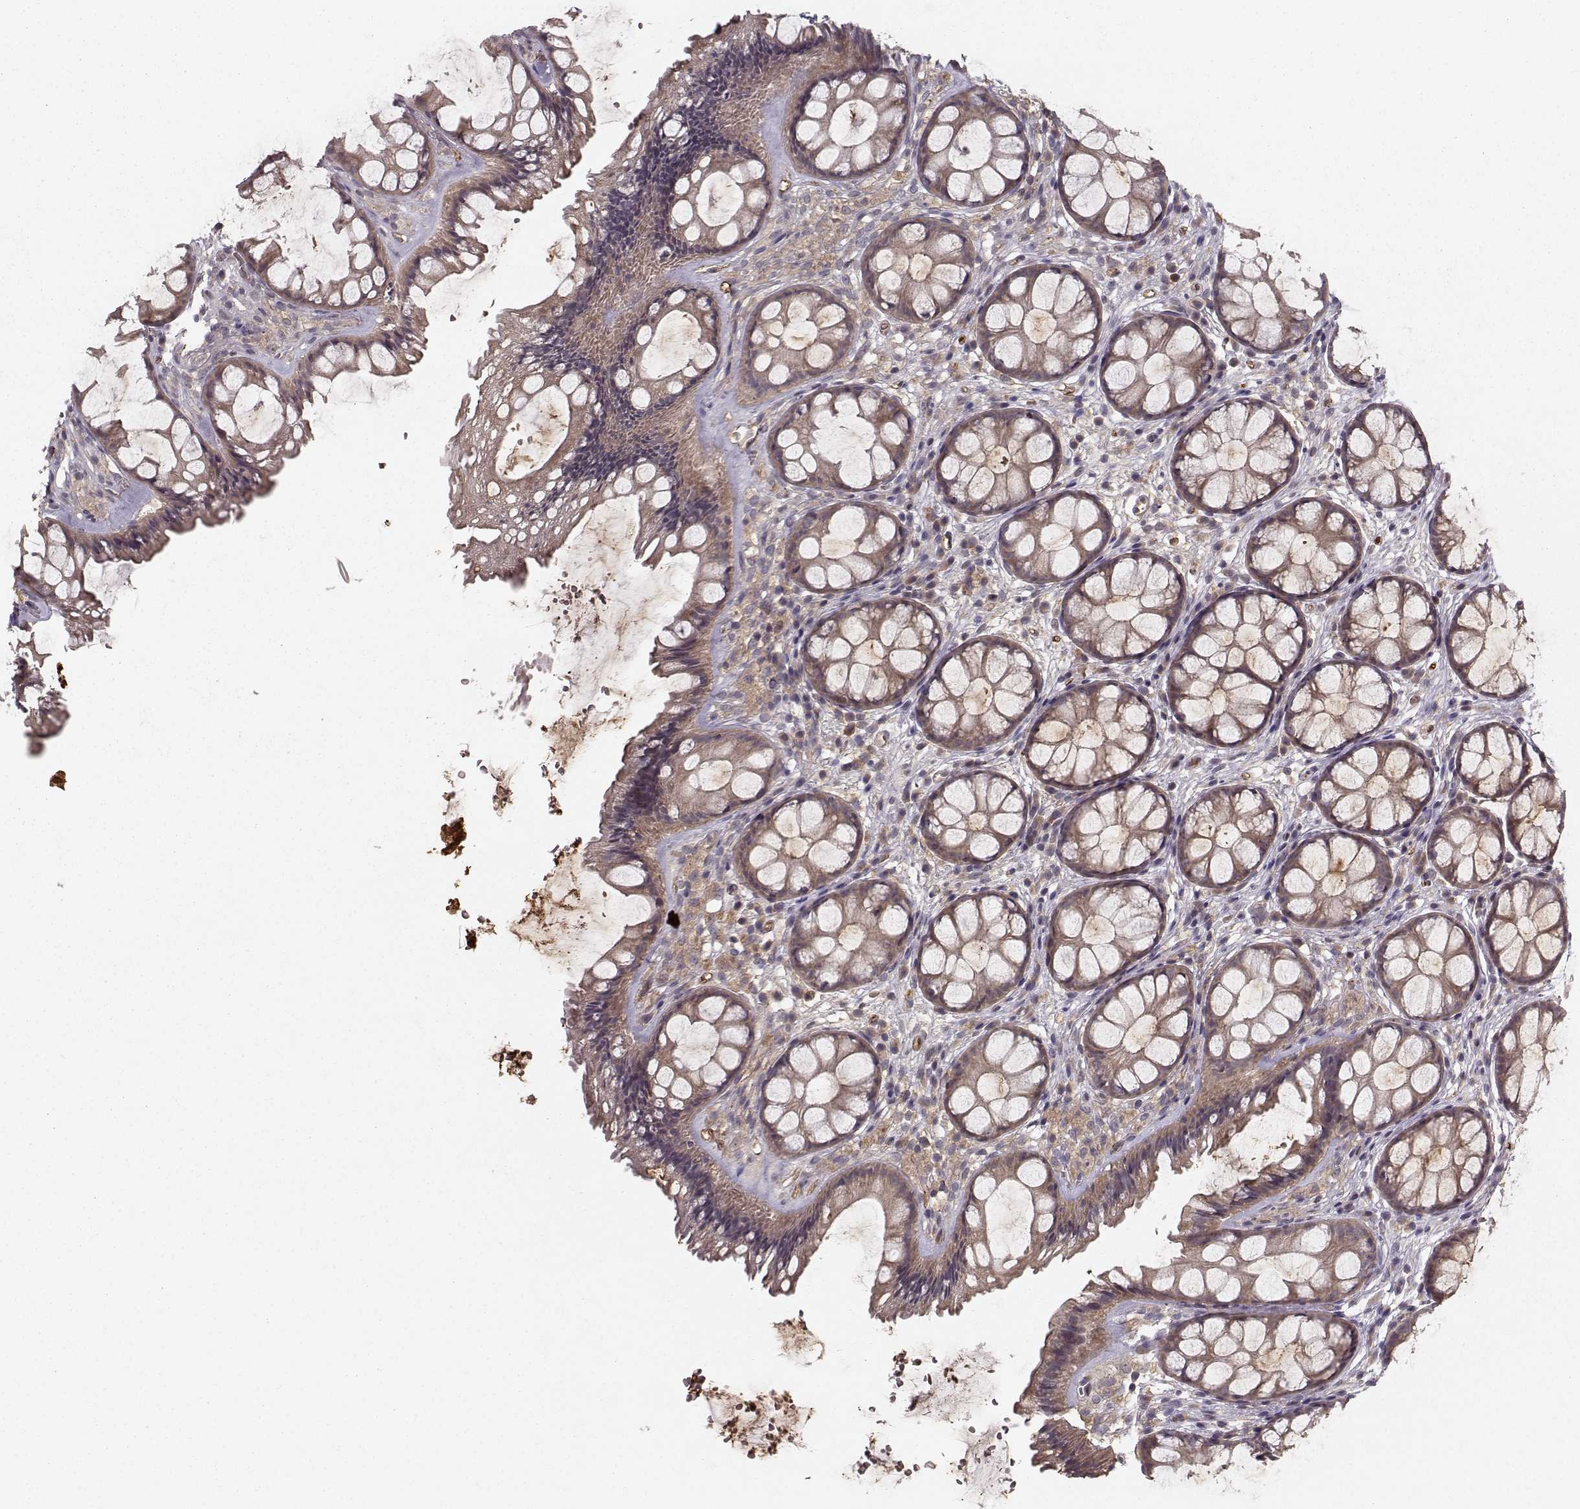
{"staining": {"intensity": "moderate", "quantity": ">75%", "location": "cytoplasmic/membranous"}, "tissue": "rectum", "cell_type": "Glandular cells", "image_type": "normal", "snomed": [{"axis": "morphology", "description": "Normal tissue, NOS"}, {"axis": "topography", "description": "Rectum"}], "caption": "Immunohistochemical staining of normal rectum demonstrates >75% levels of moderate cytoplasmic/membranous protein positivity in about >75% of glandular cells.", "gene": "WNT6", "patient": {"sex": "female", "age": 62}}